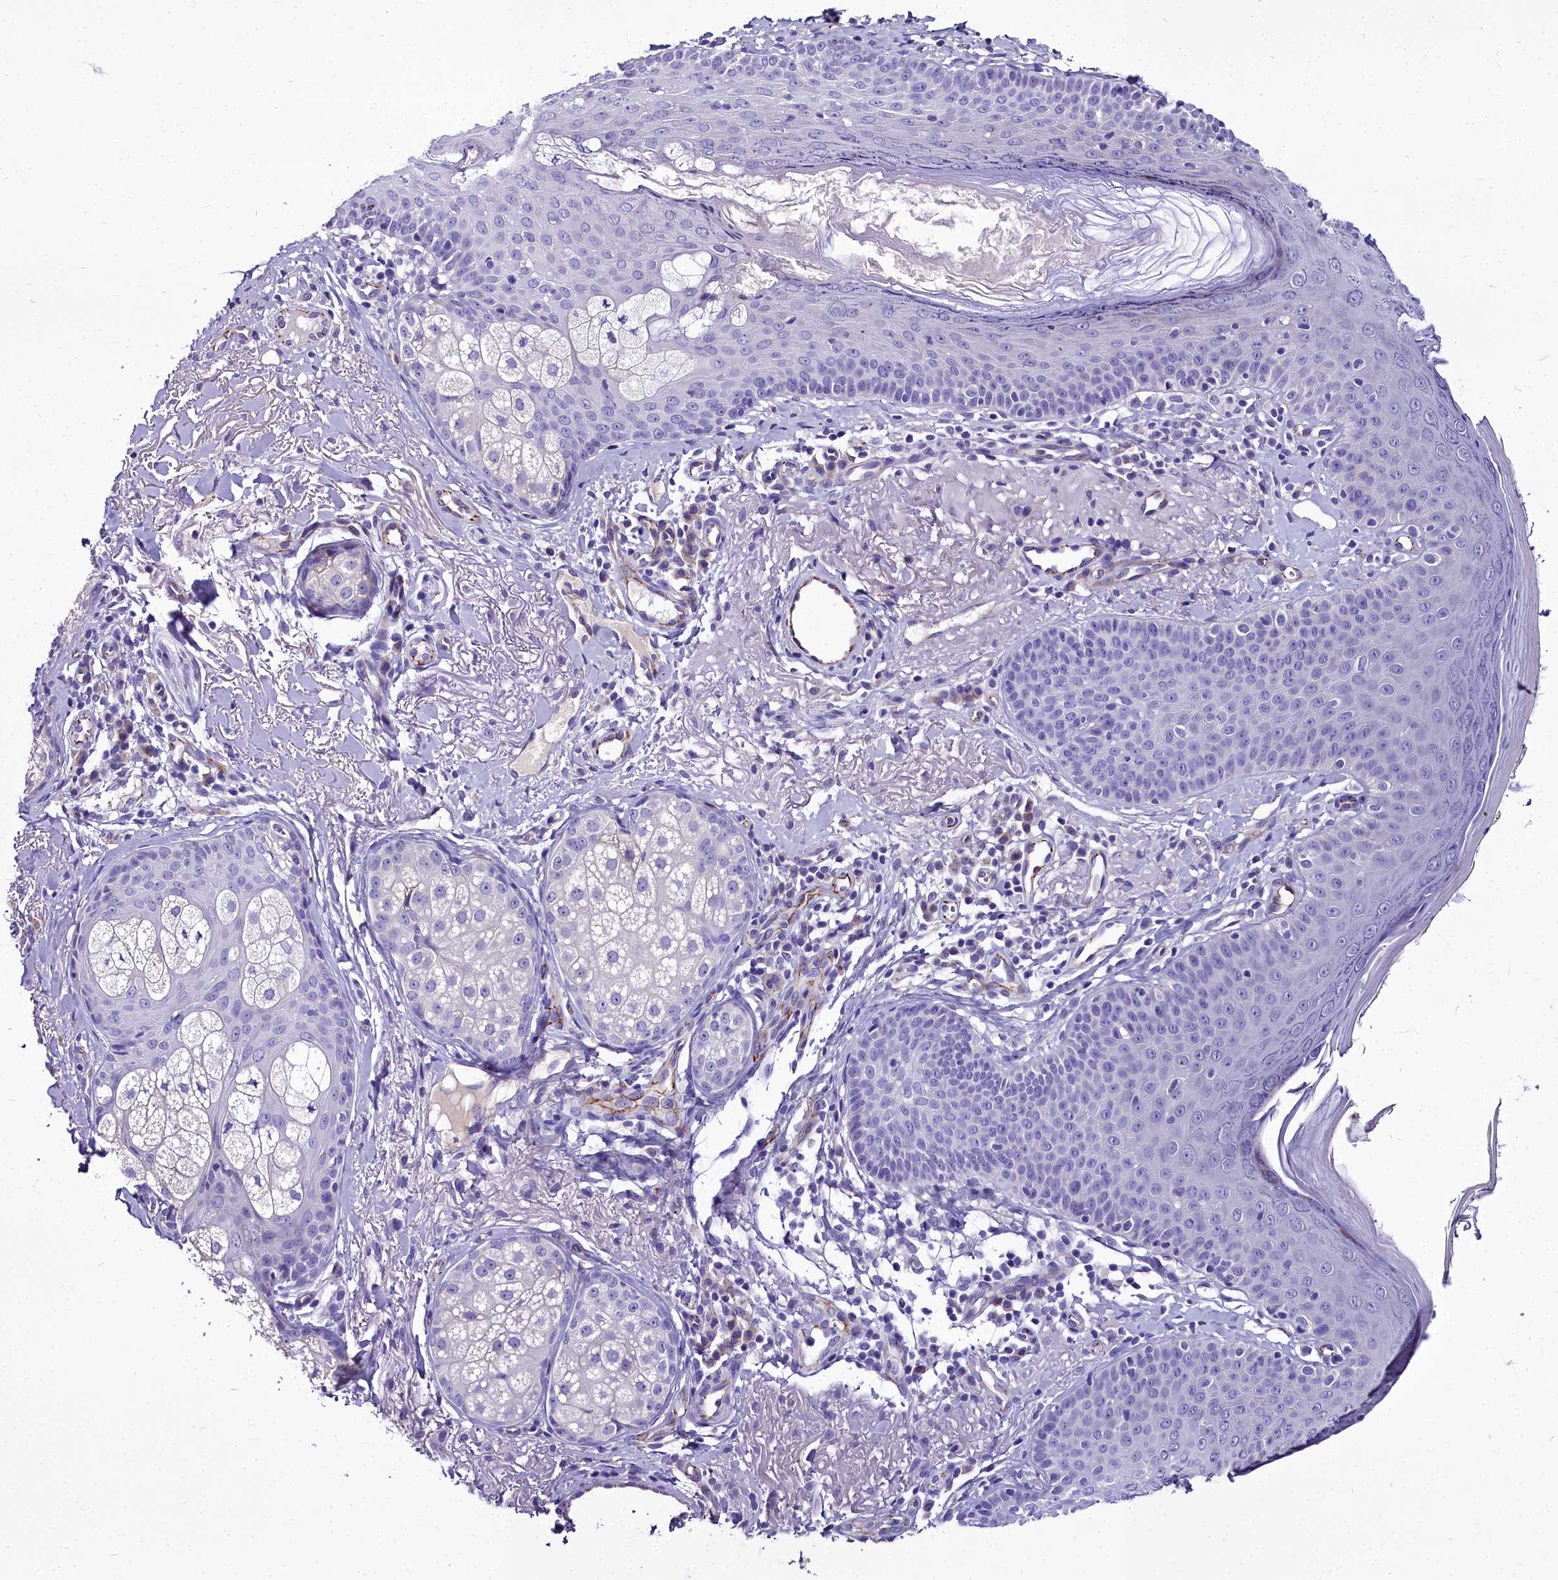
{"staining": {"intensity": "negative", "quantity": "none", "location": "none"}, "tissue": "skin", "cell_type": "Fibroblasts", "image_type": "normal", "snomed": [{"axis": "morphology", "description": "Normal tissue, NOS"}, {"axis": "topography", "description": "Skin"}], "caption": "Skin was stained to show a protein in brown. There is no significant expression in fibroblasts. (DAB immunohistochemistry (IHC) with hematoxylin counter stain).", "gene": "MS4A18", "patient": {"sex": "male", "age": 57}}